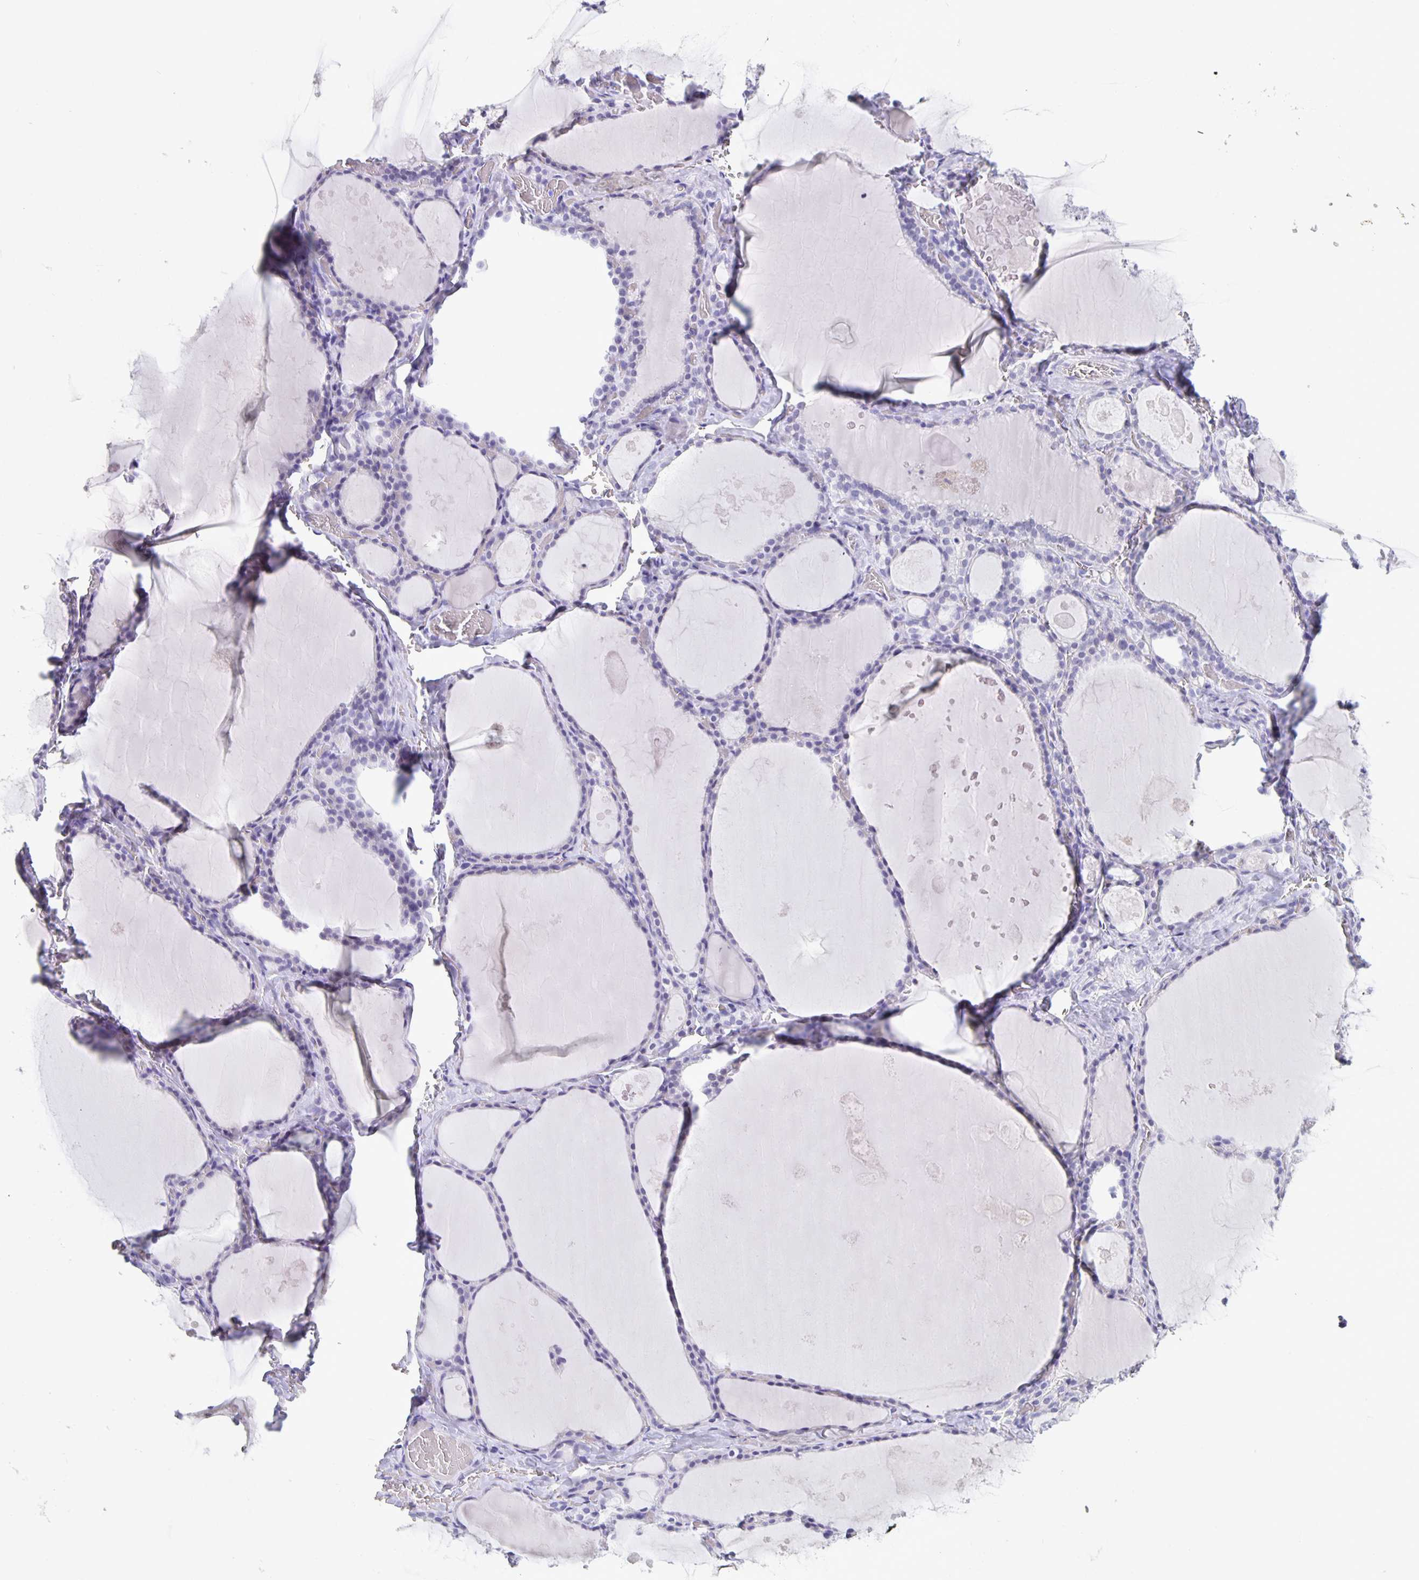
{"staining": {"intensity": "negative", "quantity": "none", "location": "none"}, "tissue": "thyroid gland", "cell_type": "Glandular cells", "image_type": "normal", "snomed": [{"axis": "morphology", "description": "Normal tissue, NOS"}, {"axis": "topography", "description": "Thyroid gland"}], "caption": "A high-resolution micrograph shows IHC staining of normal thyroid gland, which reveals no significant staining in glandular cells. (Stains: DAB IHC with hematoxylin counter stain, Microscopy: brightfield microscopy at high magnification).", "gene": "SATB2", "patient": {"sex": "male", "age": 56}}